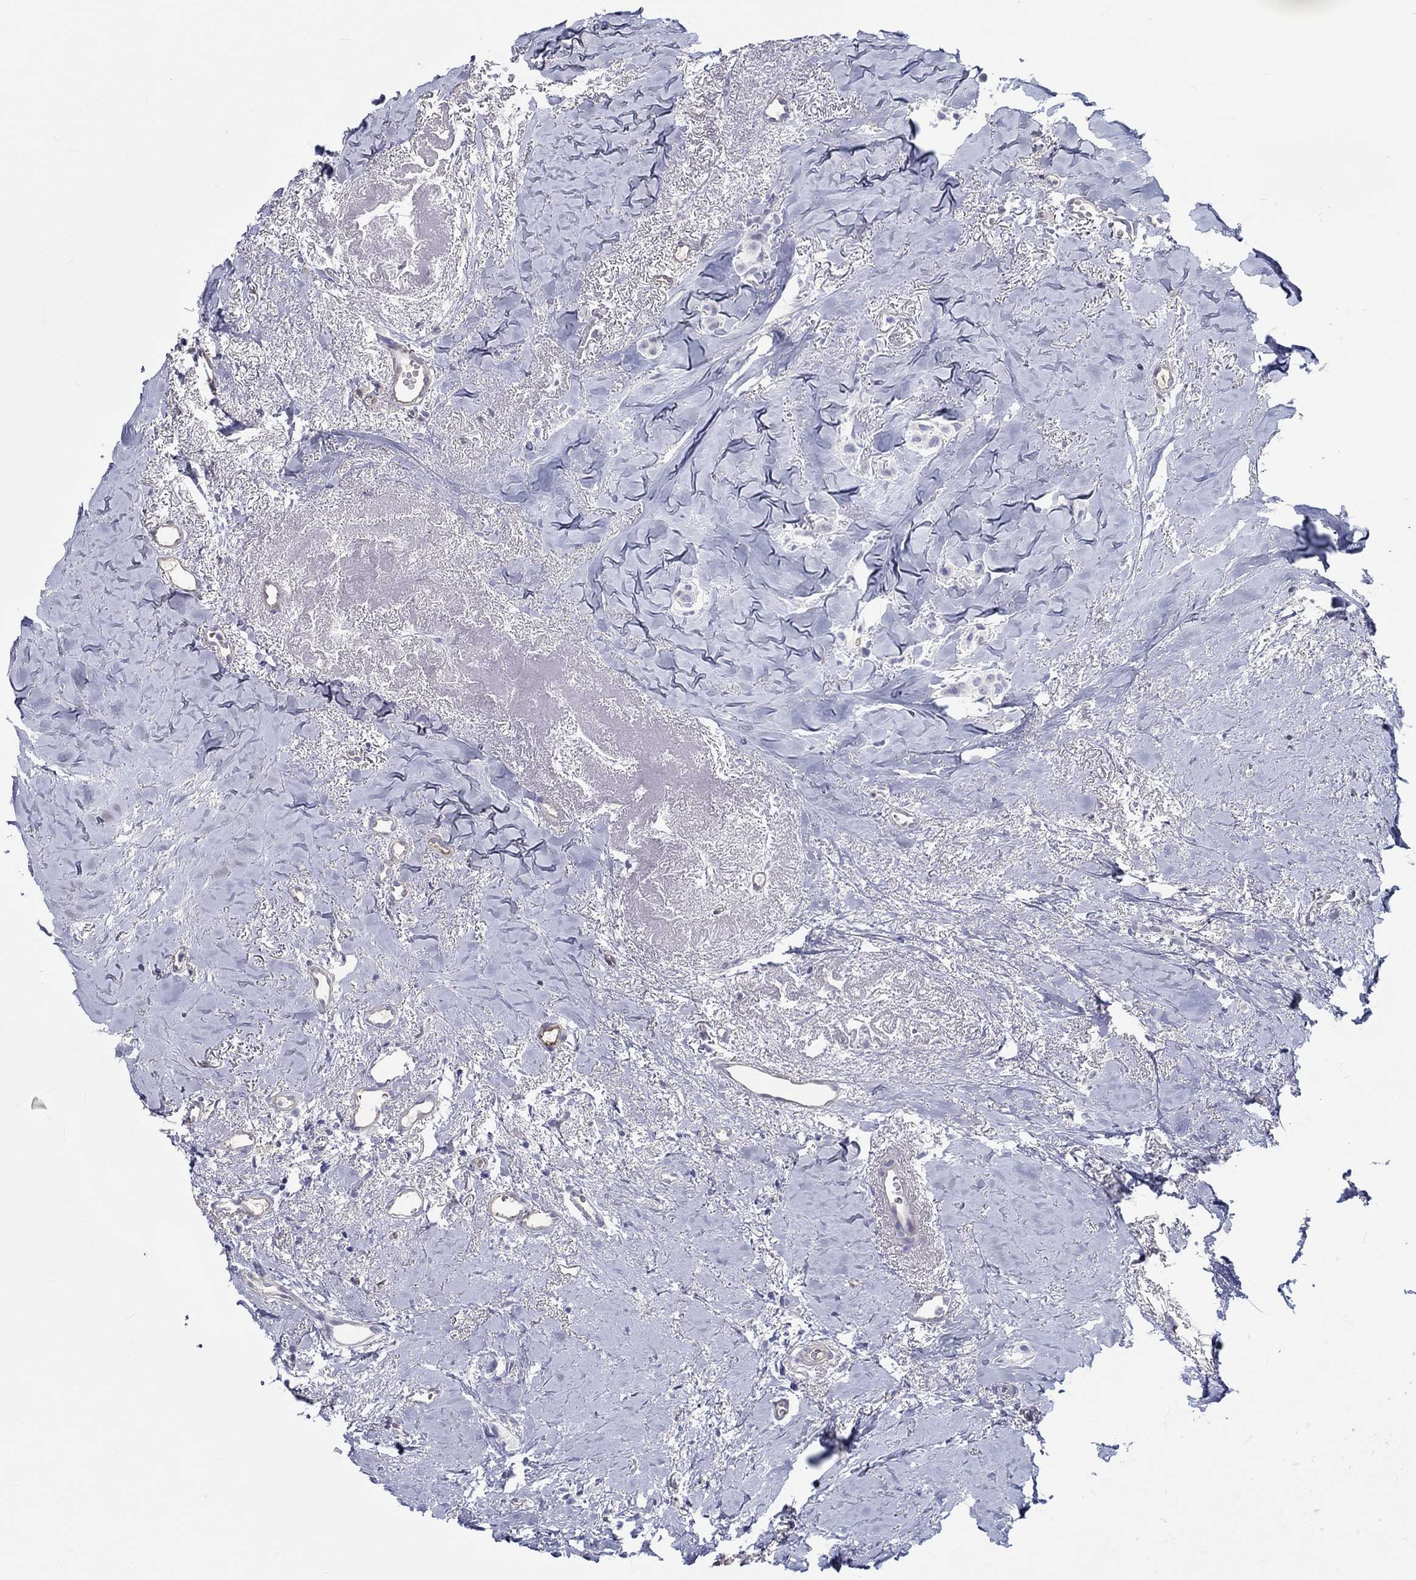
{"staining": {"intensity": "negative", "quantity": "none", "location": "none"}, "tissue": "breast cancer", "cell_type": "Tumor cells", "image_type": "cancer", "snomed": [{"axis": "morphology", "description": "Duct carcinoma"}, {"axis": "topography", "description": "Breast"}], "caption": "IHC of human breast cancer displays no staining in tumor cells.", "gene": "CDY2B", "patient": {"sex": "female", "age": 85}}